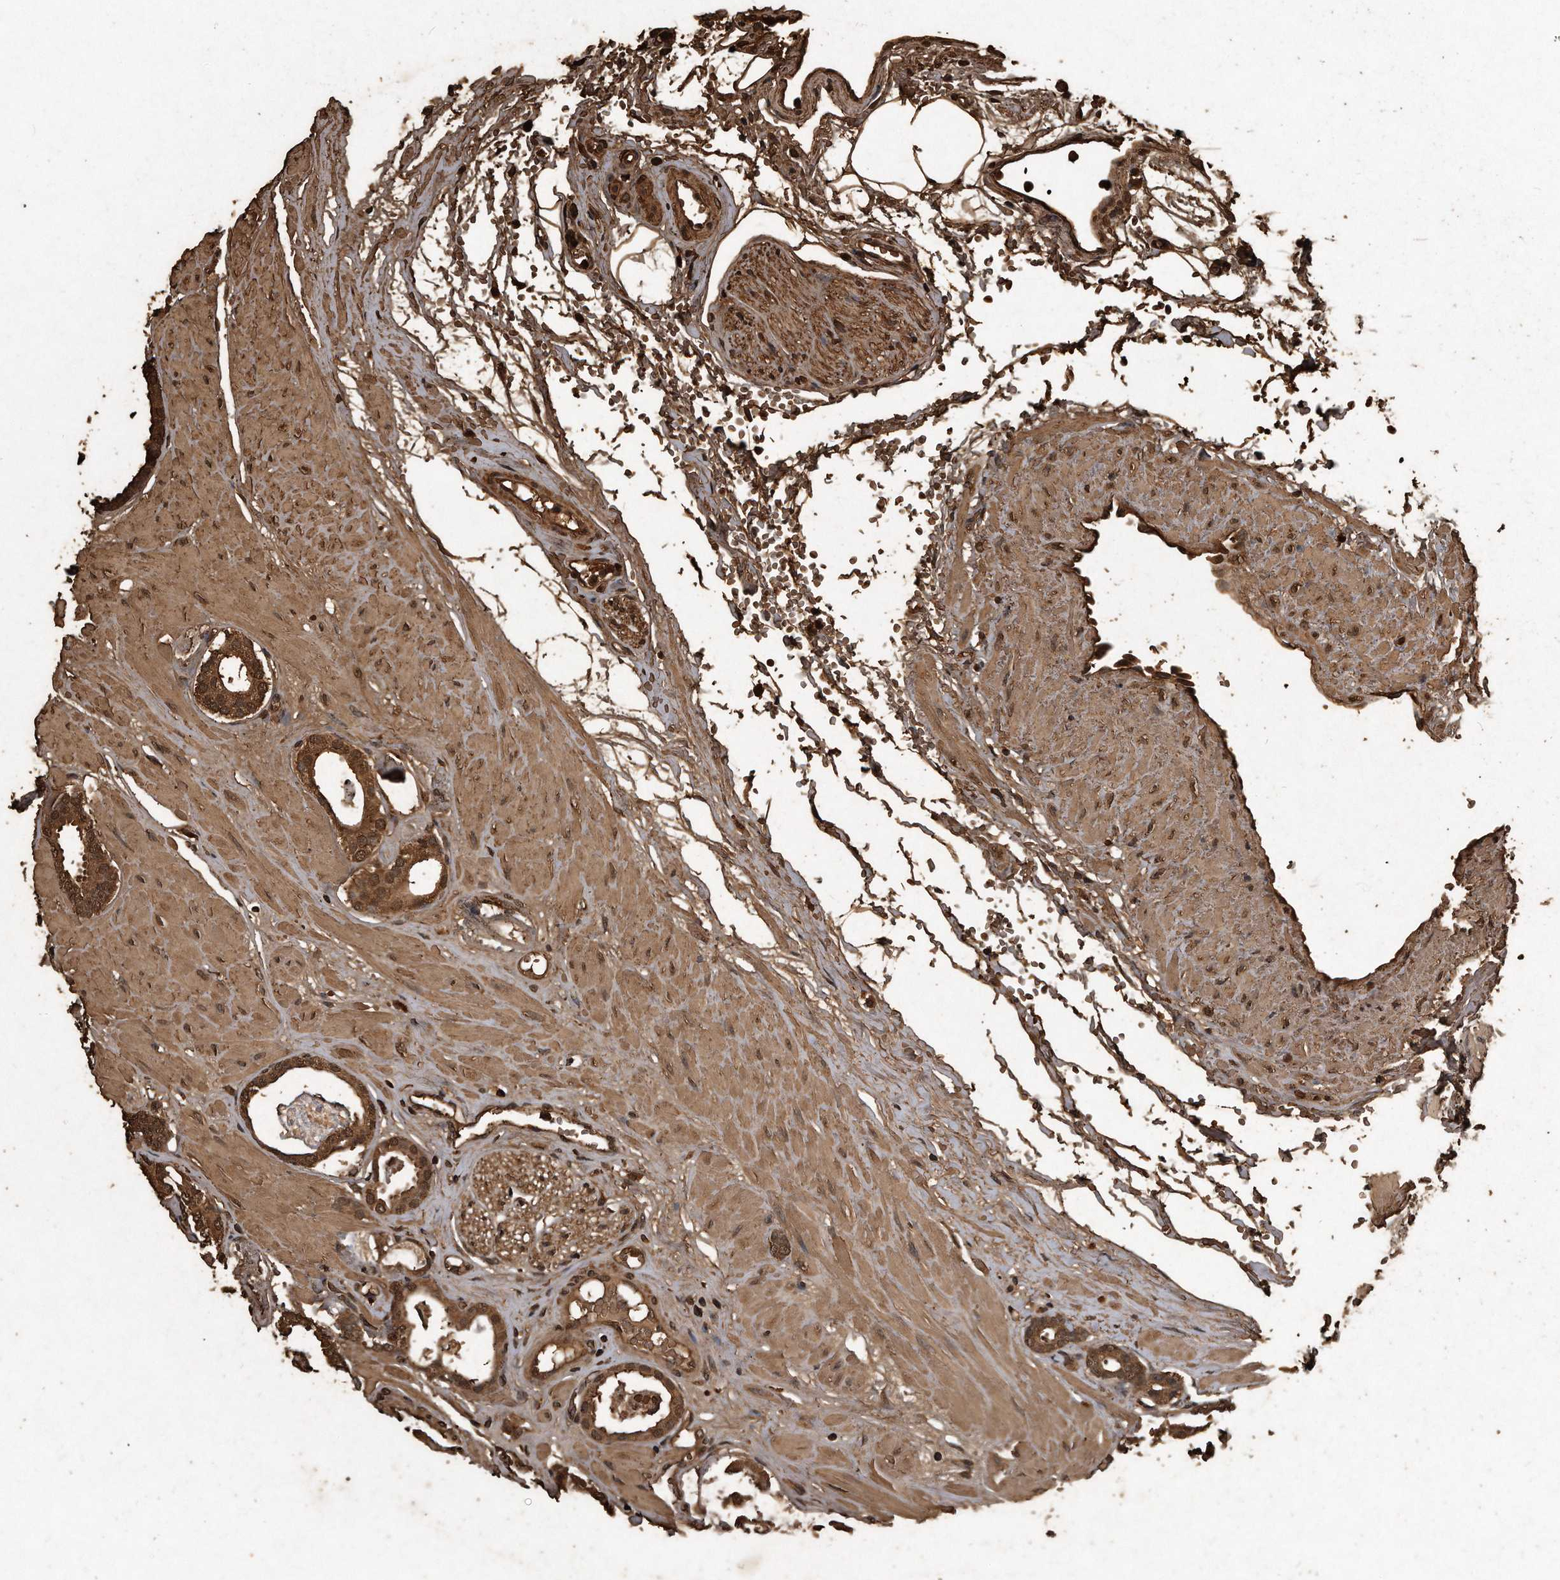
{"staining": {"intensity": "moderate", "quantity": ">75%", "location": "cytoplasmic/membranous,nuclear"}, "tissue": "prostate cancer", "cell_type": "Tumor cells", "image_type": "cancer", "snomed": [{"axis": "morphology", "description": "Adenocarcinoma, Low grade"}, {"axis": "topography", "description": "Prostate"}], "caption": "There is medium levels of moderate cytoplasmic/membranous and nuclear positivity in tumor cells of prostate cancer, as demonstrated by immunohistochemical staining (brown color).", "gene": "CFLAR", "patient": {"sex": "male", "age": 53}}